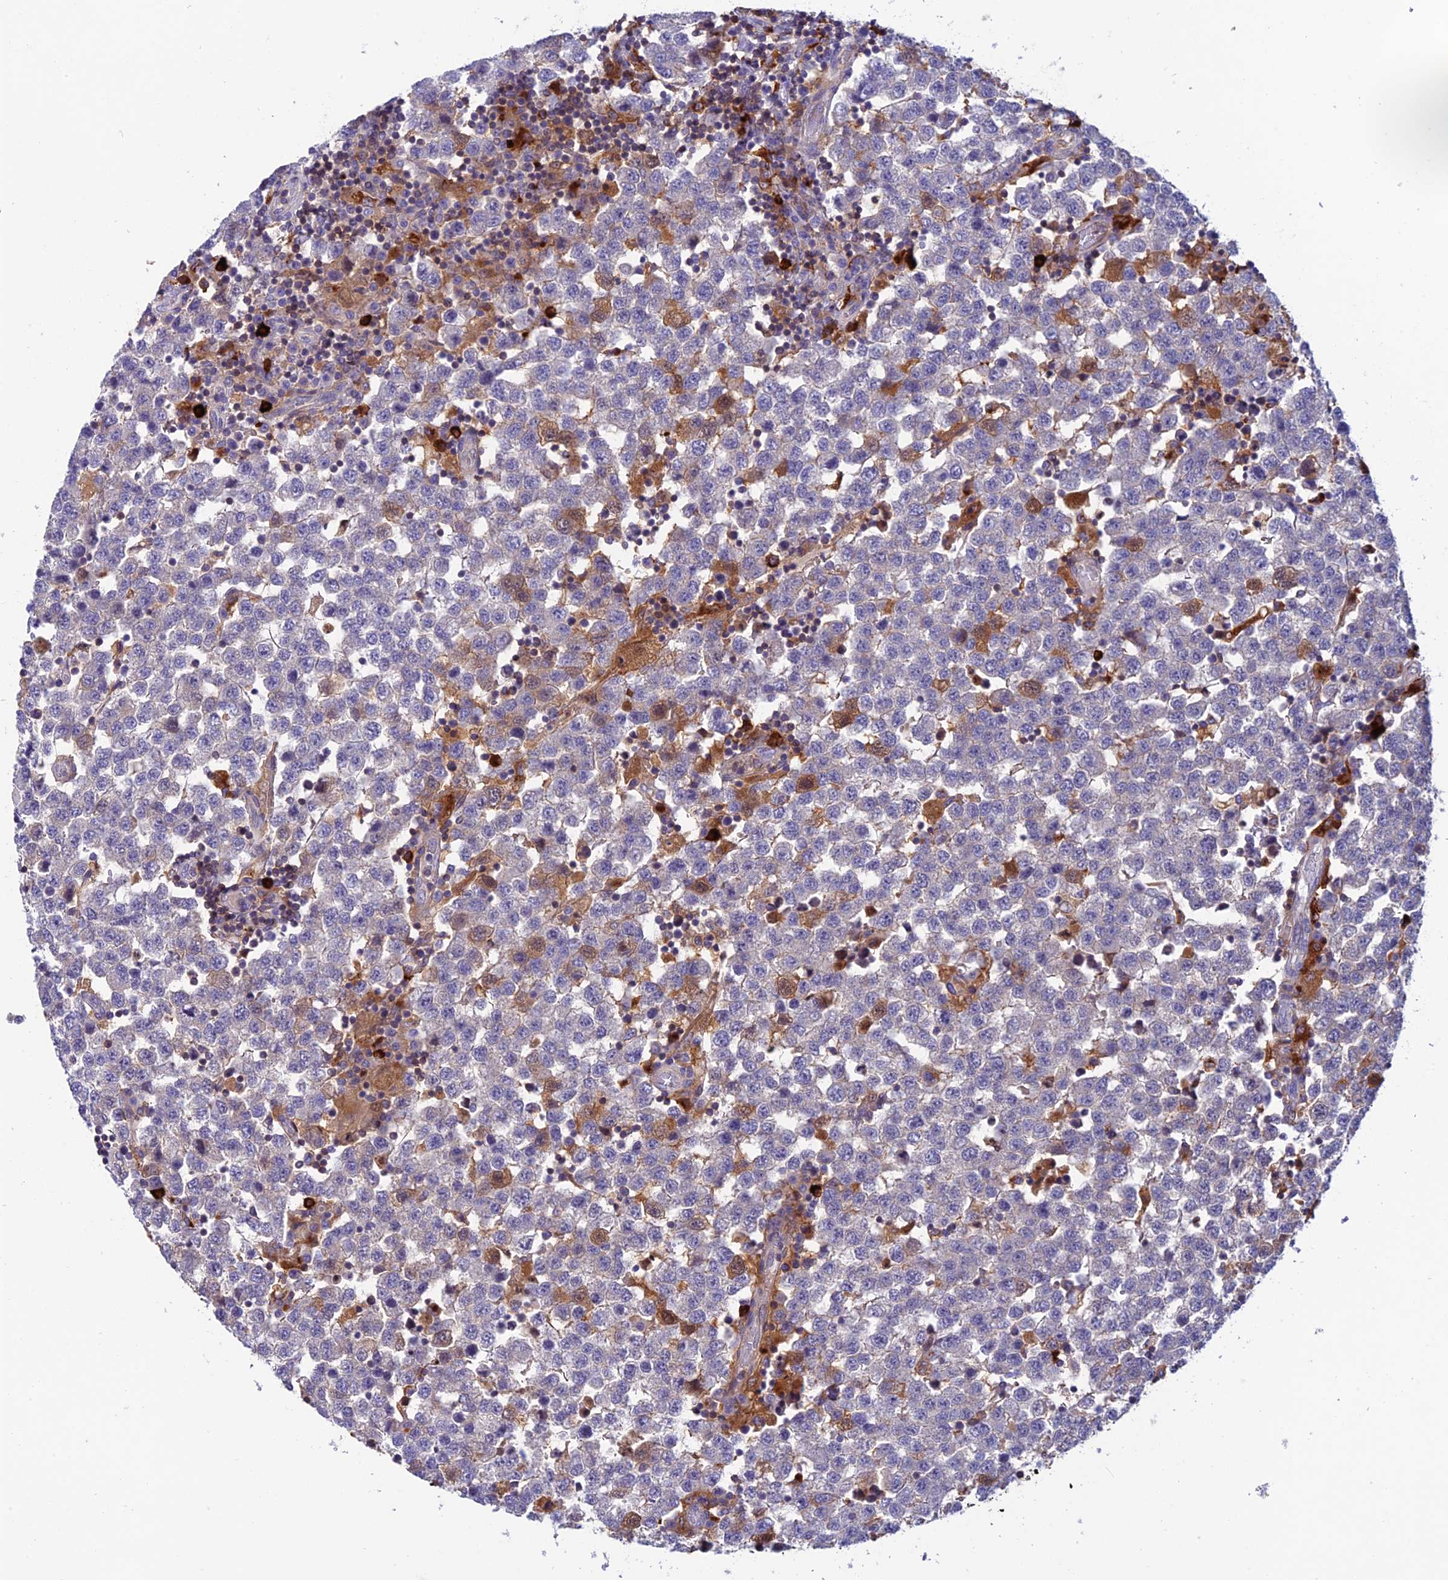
{"staining": {"intensity": "negative", "quantity": "none", "location": "none"}, "tissue": "testis cancer", "cell_type": "Tumor cells", "image_type": "cancer", "snomed": [{"axis": "morphology", "description": "Seminoma, NOS"}, {"axis": "topography", "description": "Testis"}], "caption": "Testis cancer (seminoma) stained for a protein using immunohistochemistry (IHC) exhibits no positivity tumor cells.", "gene": "ARHGEF18", "patient": {"sex": "male", "age": 34}}